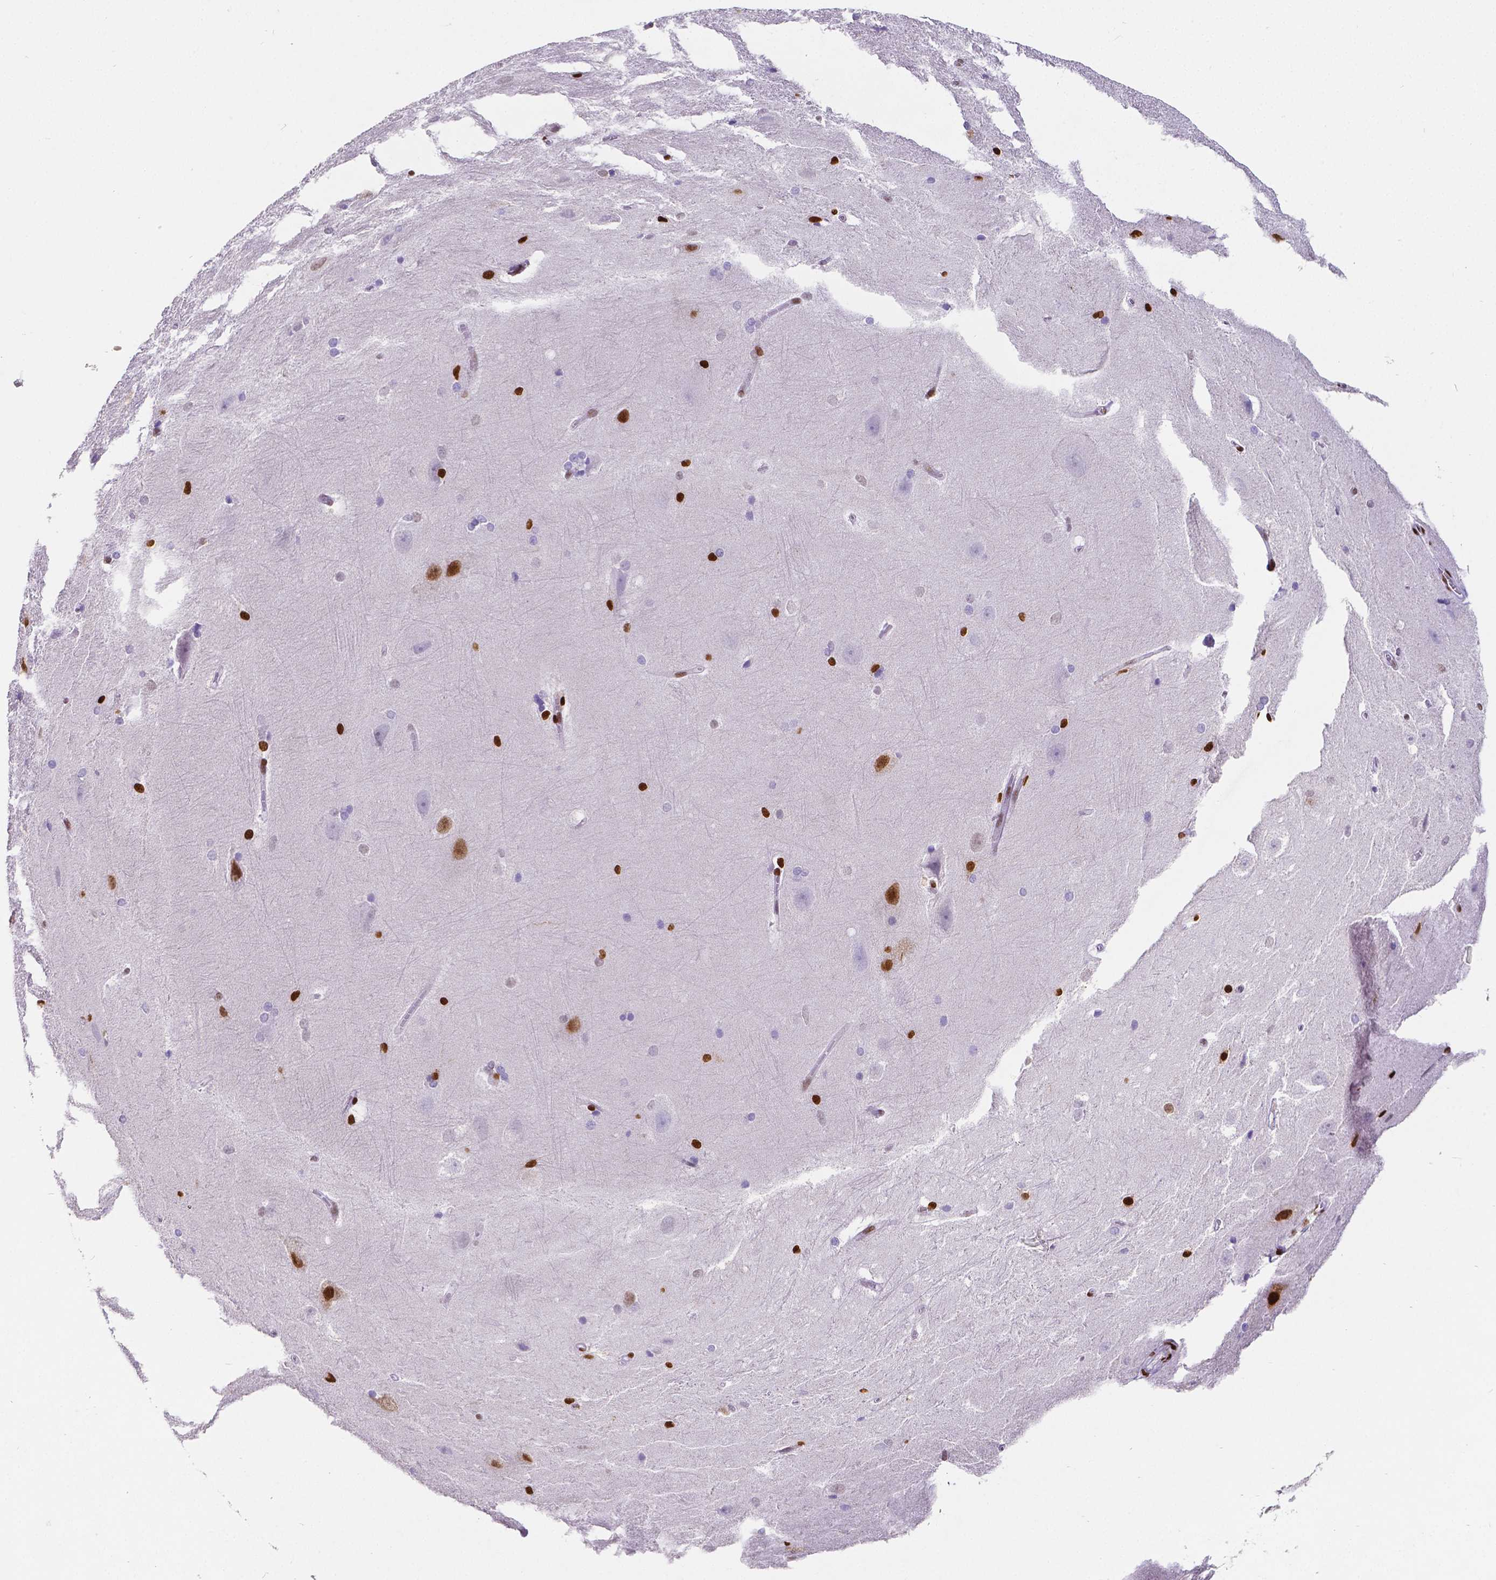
{"staining": {"intensity": "strong", "quantity": "<25%", "location": "nuclear"}, "tissue": "hippocampus", "cell_type": "Glial cells", "image_type": "normal", "snomed": [{"axis": "morphology", "description": "Normal tissue, NOS"}, {"axis": "topography", "description": "Cerebral cortex"}, {"axis": "topography", "description": "Hippocampus"}], "caption": "Immunohistochemistry (IHC) micrograph of normal hippocampus: human hippocampus stained using IHC displays medium levels of strong protein expression localized specifically in the nuclear of glial cells, appearing as a nuclear brown color.", "gene": "MEF2C", "patient": {"sex": "female", "age": 19}}